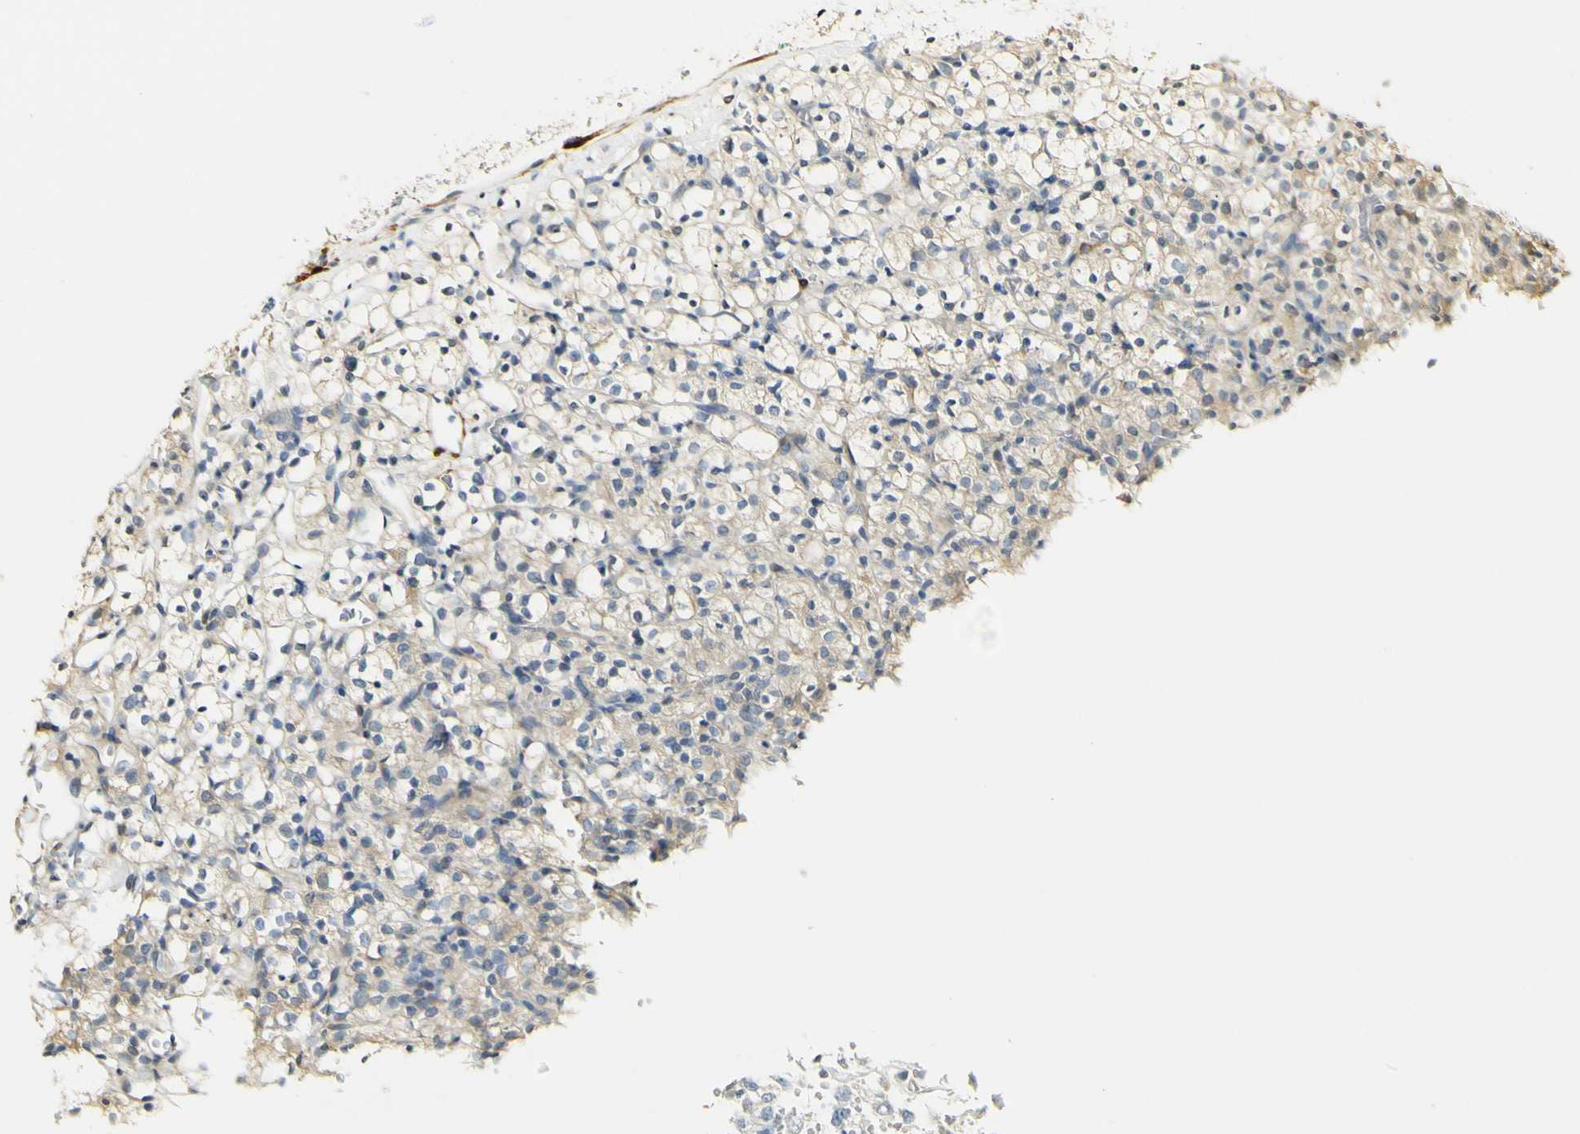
{"staining": {"intensity": "weak", "quantity": "25%-75%", "location": "cytoplasmic/membranous"}, "tissue": "renal cancer", "cell_type": "Tumor cells", "image_type": "cancer", "snomed": [{"axis": "morphology", "description": "Normal tissue, NOS"}, {"axis": "morphology", "description": "Adenocarcinoma, NOS"}, {"axis": "topography", "description": "Kidney"}], "caption": "Approximately 25%-75% of tumor cells in human renal adenocarcinoma exhibit weak cytoplasmic/membranous protein expression as visualized by brown immunohistochemical staining.", "gene": "FMO3", "patient": {"sex": "female", "age": 72}}